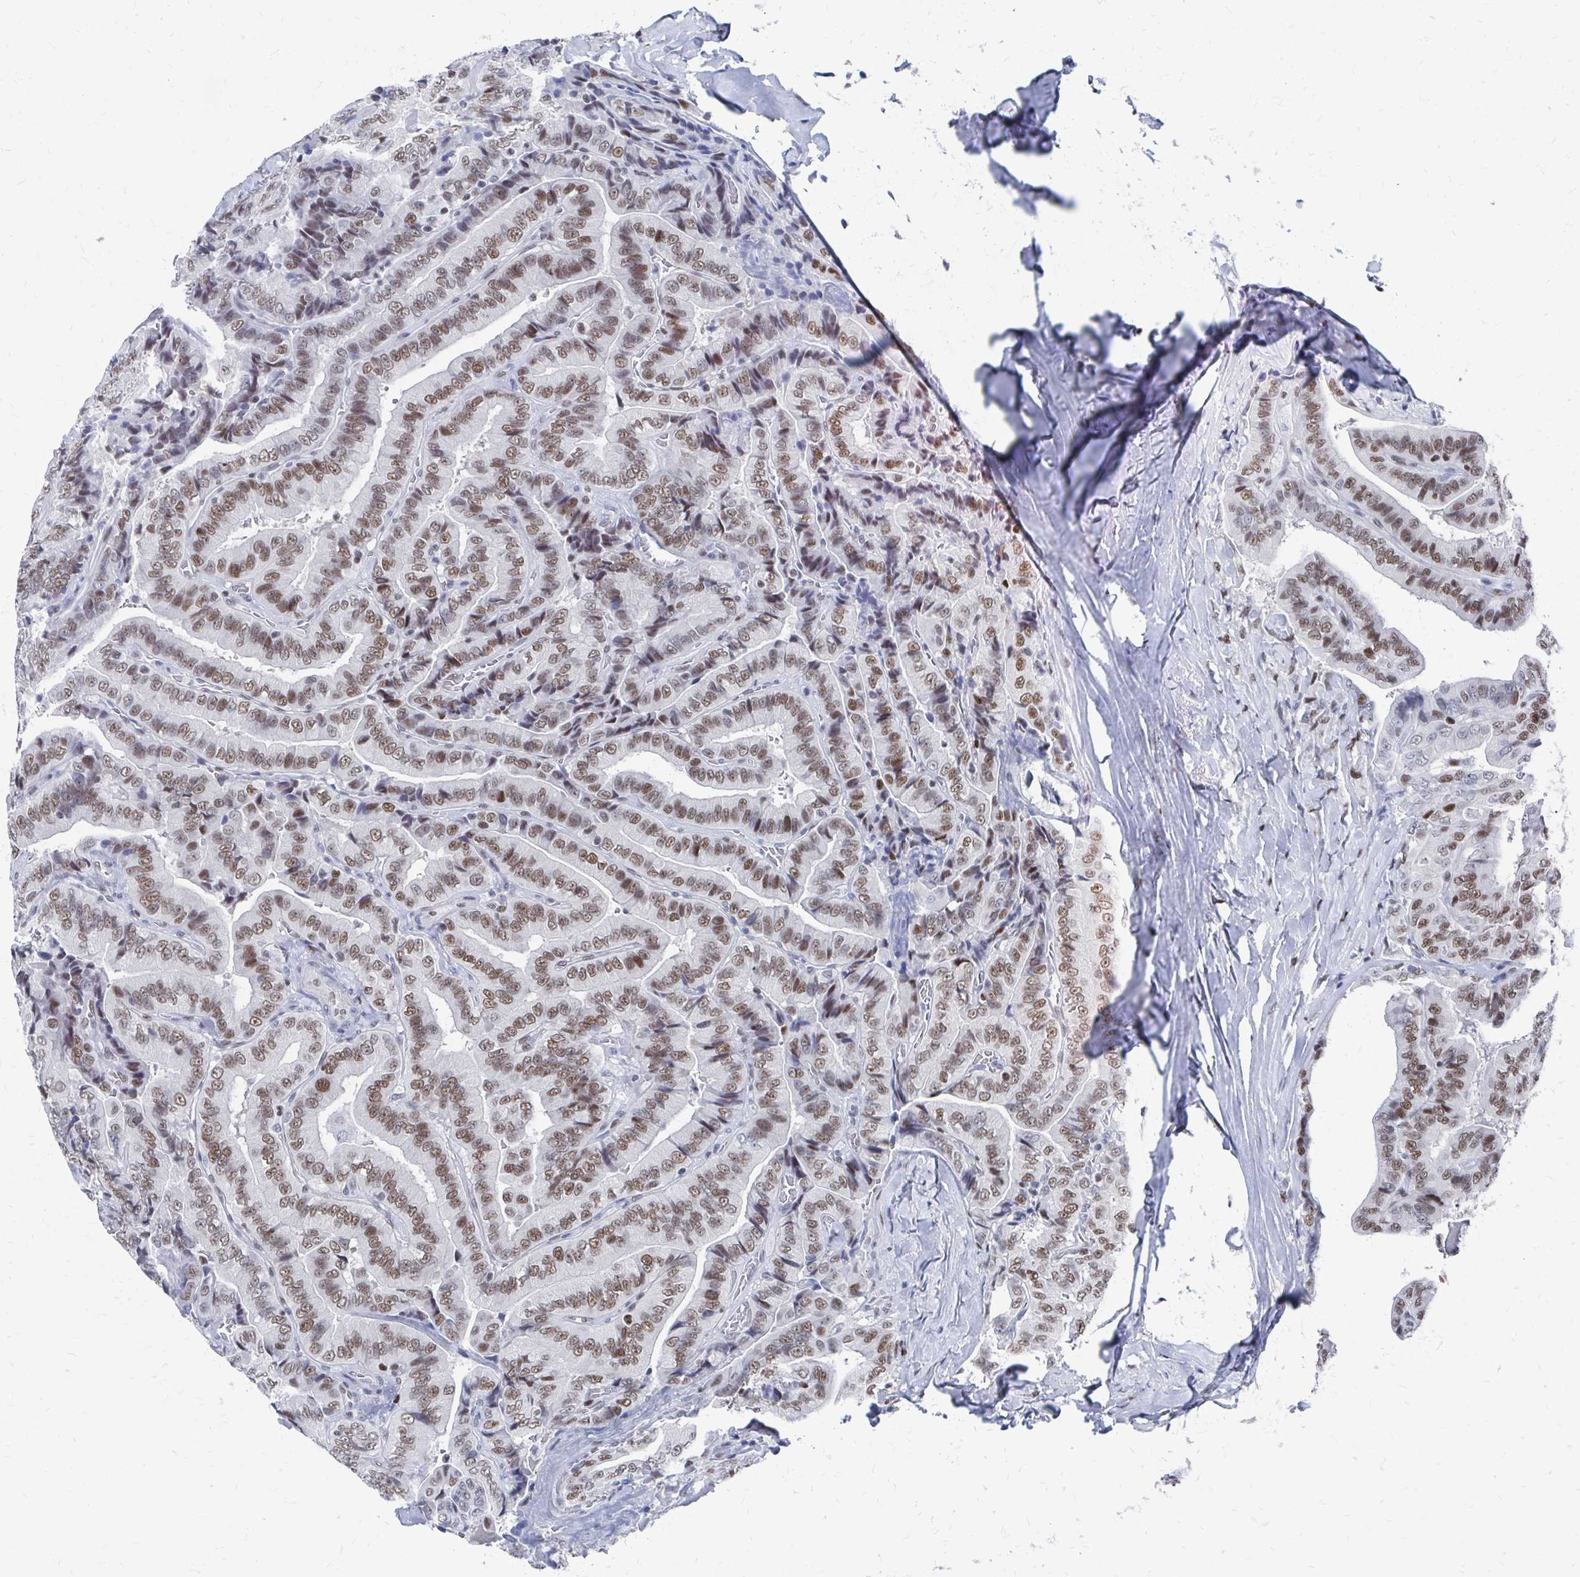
{"staining": {"intensity": "moderate", "quantity": ">75%", "location": "nuclear"}, "tissue": "thyroid cancer", "cell_type": "Tumor cells", "image_type": "cancer", "snomed": [{"axis": "morphology", "description": "Papillary adenocarcinoma, NOS"}, {"axis": "topography", "description": "Thyroid gland"}], "caption": "The immunohistochemical stain shows moderate nuclear staining in tumor cells of thyroid cancer tissue. The staining was performed using DAB, with brown indicating positive protein expression. Nuclei are stained blue with hematoxylin.", "gene": "CDIN1", "patient": {"sex": "male", "age": 61}}